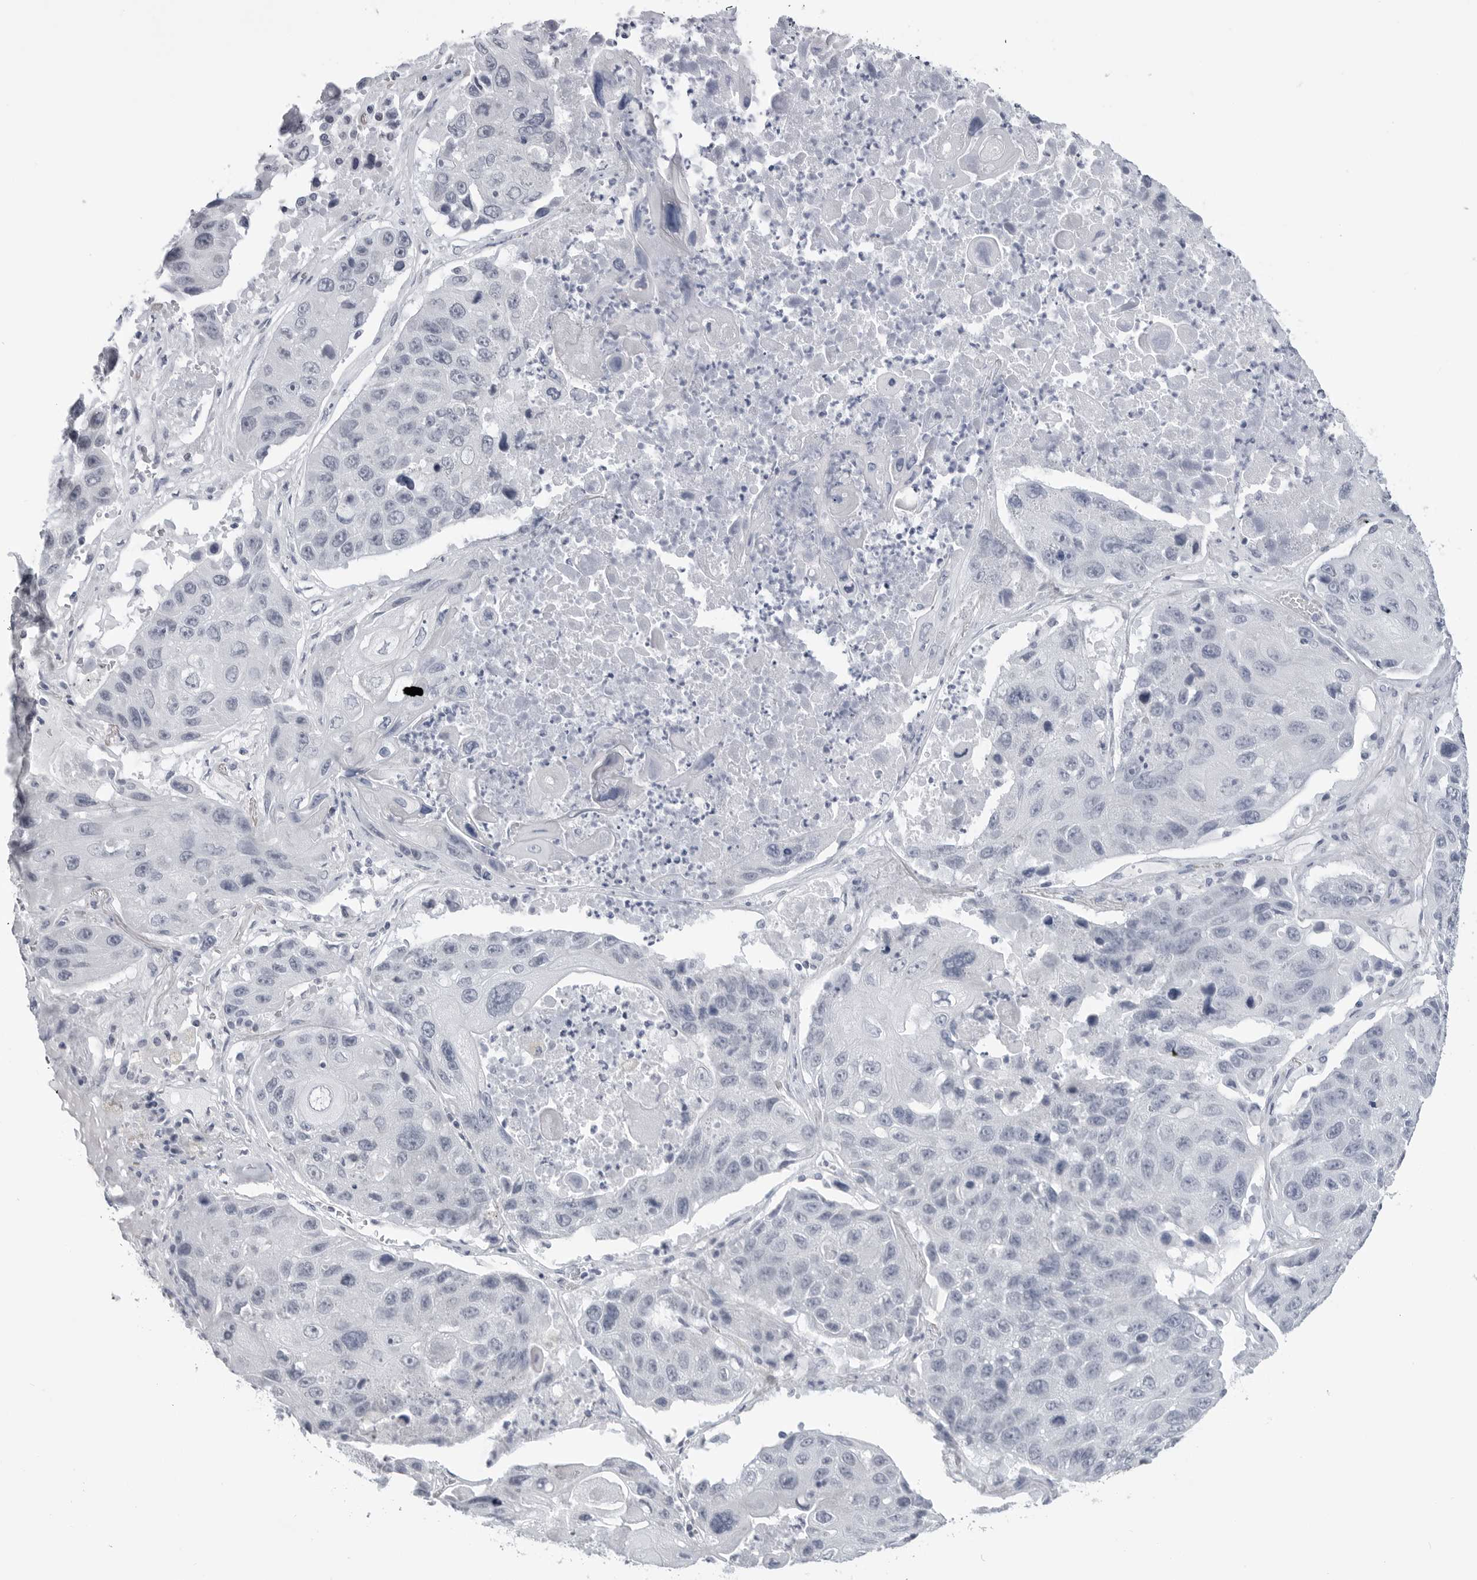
{"staining": {"intensity": "negative", "quantity": "none", "location": "none"}, "tissue": "lung cancer", "cell_type": "Tumor cells", "image_type": "cancer", "snomed": [{"axis": "morphology", "description": "Squamous cell carcinoma, NOS"}, {"axis": "topography", "description": "Lung"}], "caption": "Human lung cancer (squamous cell carcinoma) stained for a protein using IHC shows no staining in tumor cells.", "gene": "PGA3", "patient": {"sex": "male", "age": 61}}